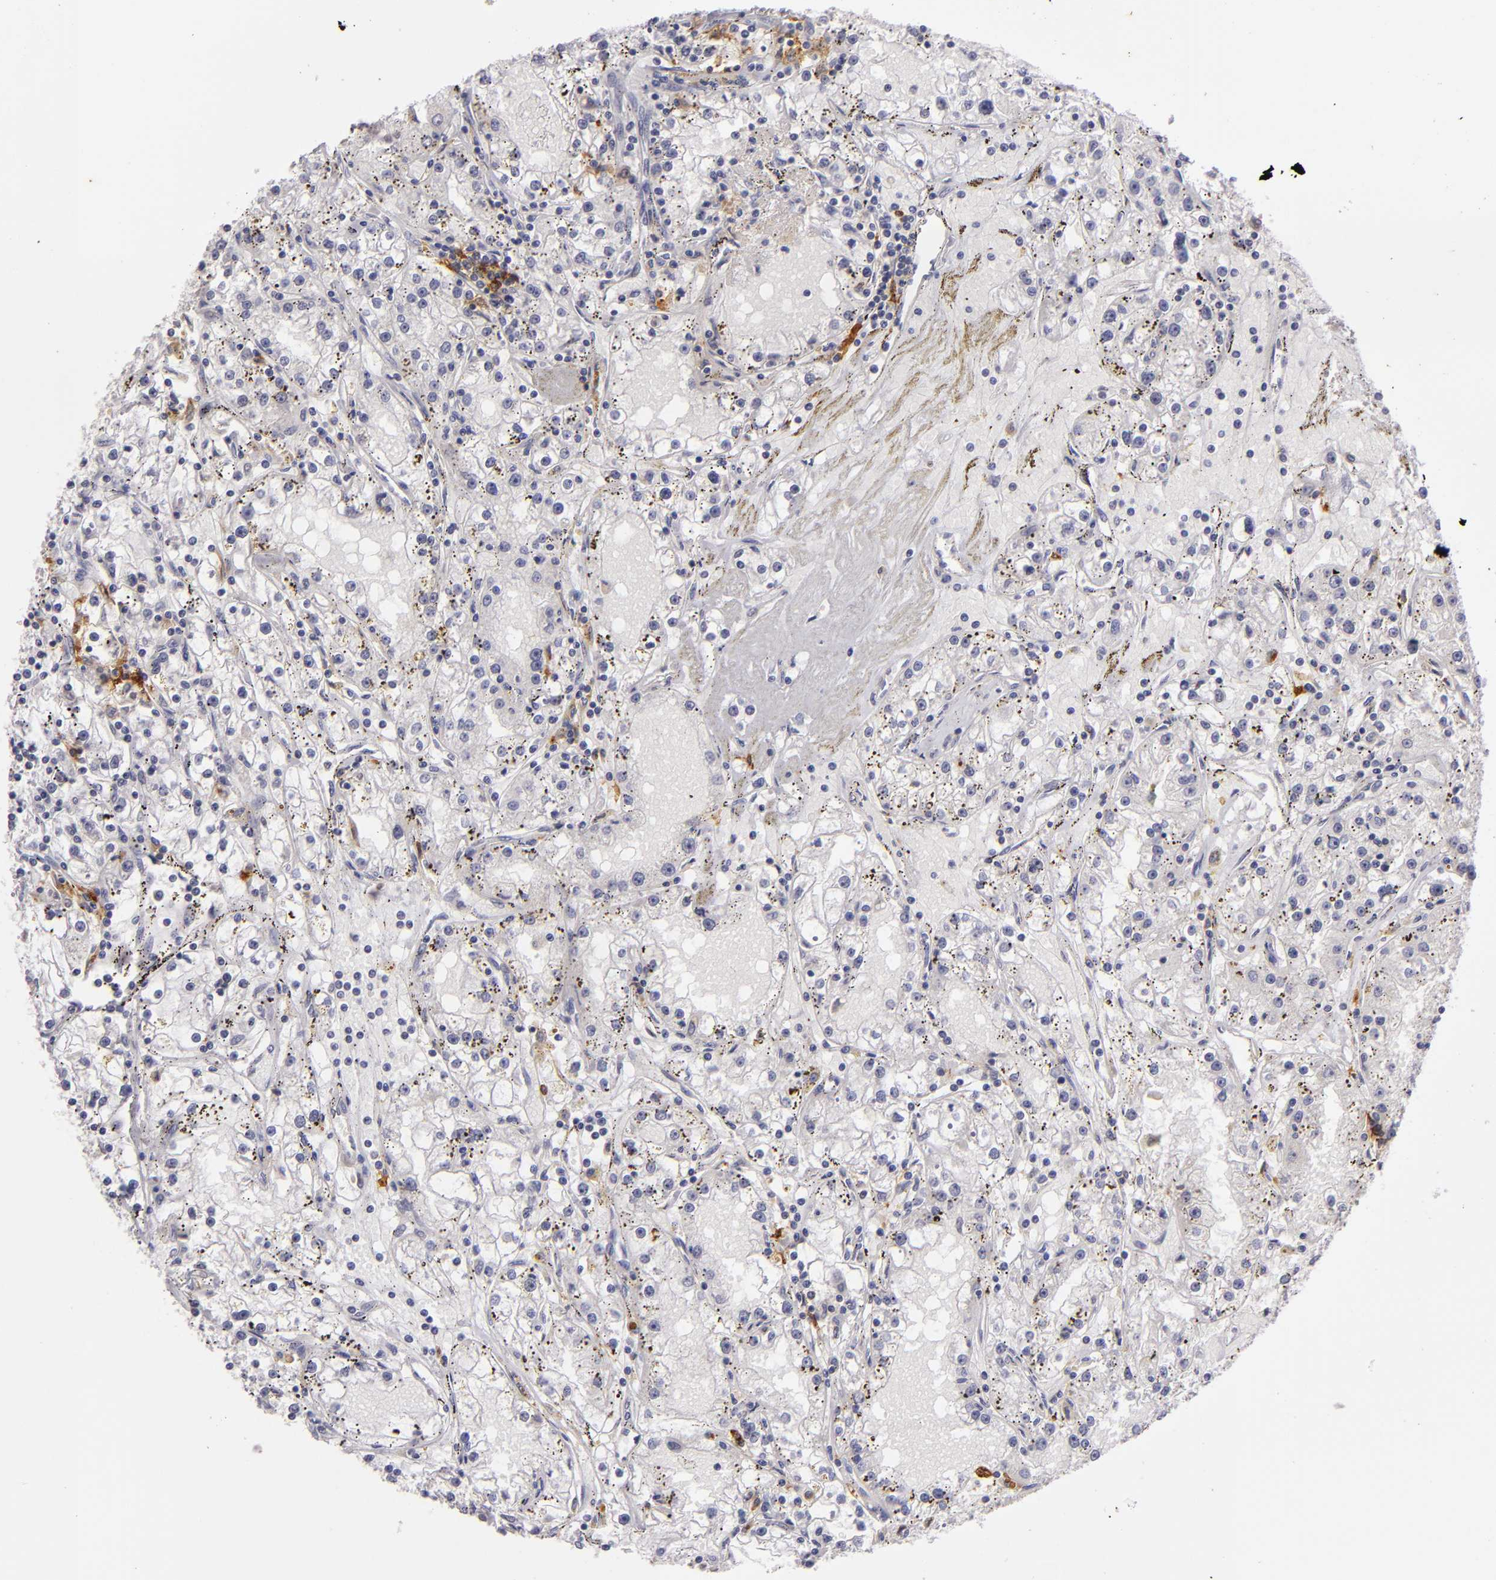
{"staining": {"intensity": "negative", "quantity": "none", "location": "none"}, "tissue": "renal cancer", "cell_type": "Tumor cells", "image_type": "cancer", "snomed": [{"axis": "morphology", "description": "Adenocarcinoma, NOS"}, {"axis": "topography", "description": "Kidney"}], "caption": "IHC of human renal cancer displays no staining in tumor cells.", "gene": "CD83", "patient": {"sex": "male", "age": 56}}